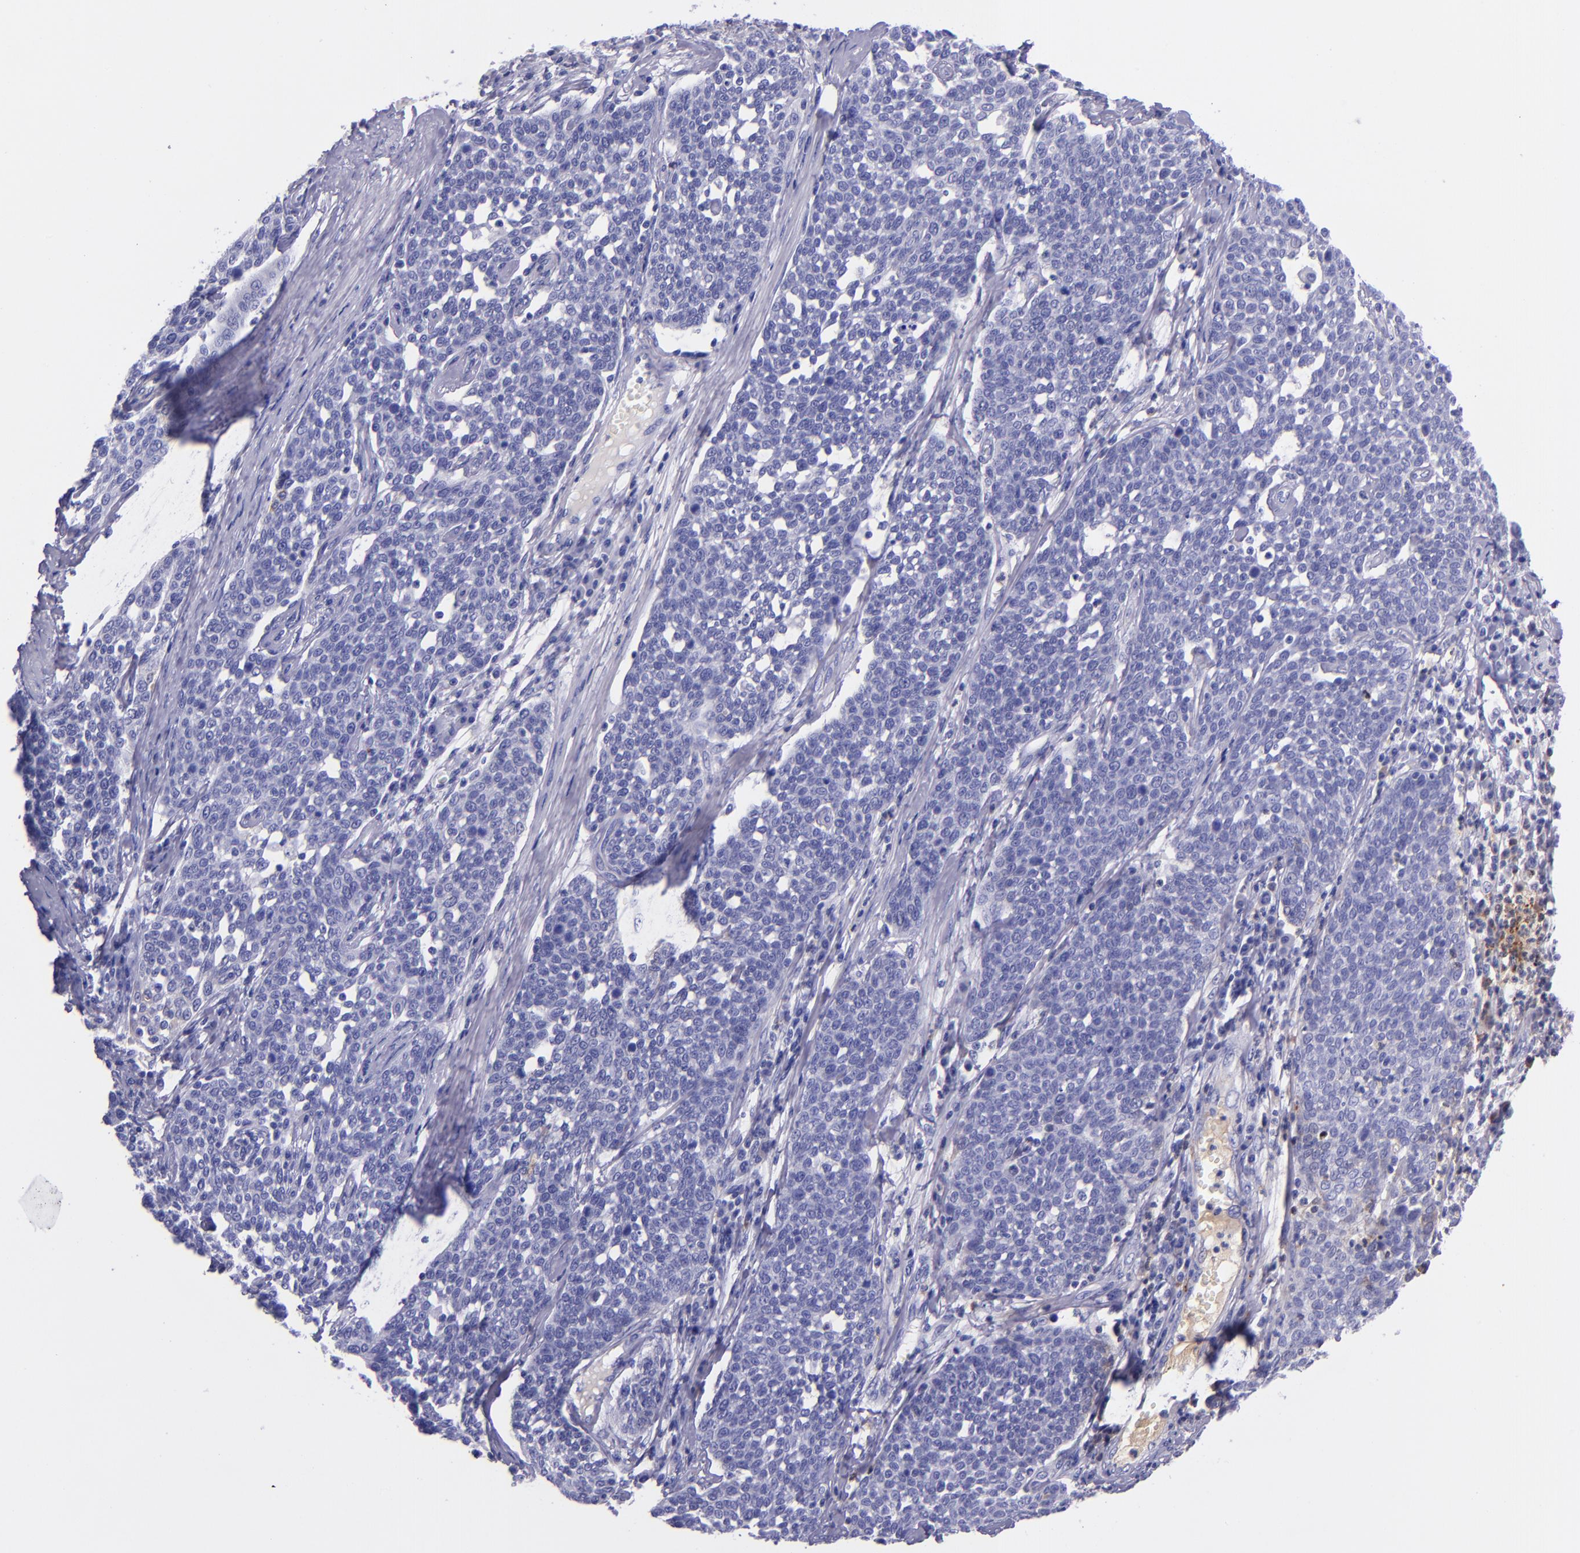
{"staining": {"intensity": "moderate", "quantity": "<25%", "location": "cytoplasmic/membranous"}, "tissue": "cervical cancer", "cell_type": "Tumor cells", "image_type": "cancer", "snomed": [{"axis": "morphology", "description": "Squamous cell carcinoma, NOS"}, {"axis": "topography", "description": "Cervix"}], "caption": "IHC of human squamous cell carcinoma (cervical) shows low levels of moderate cytoplasmic/membranous expression in about <25% of tumor cells.", "gene": "SLPI", "patient": {"sex": "female", "age": 34}}